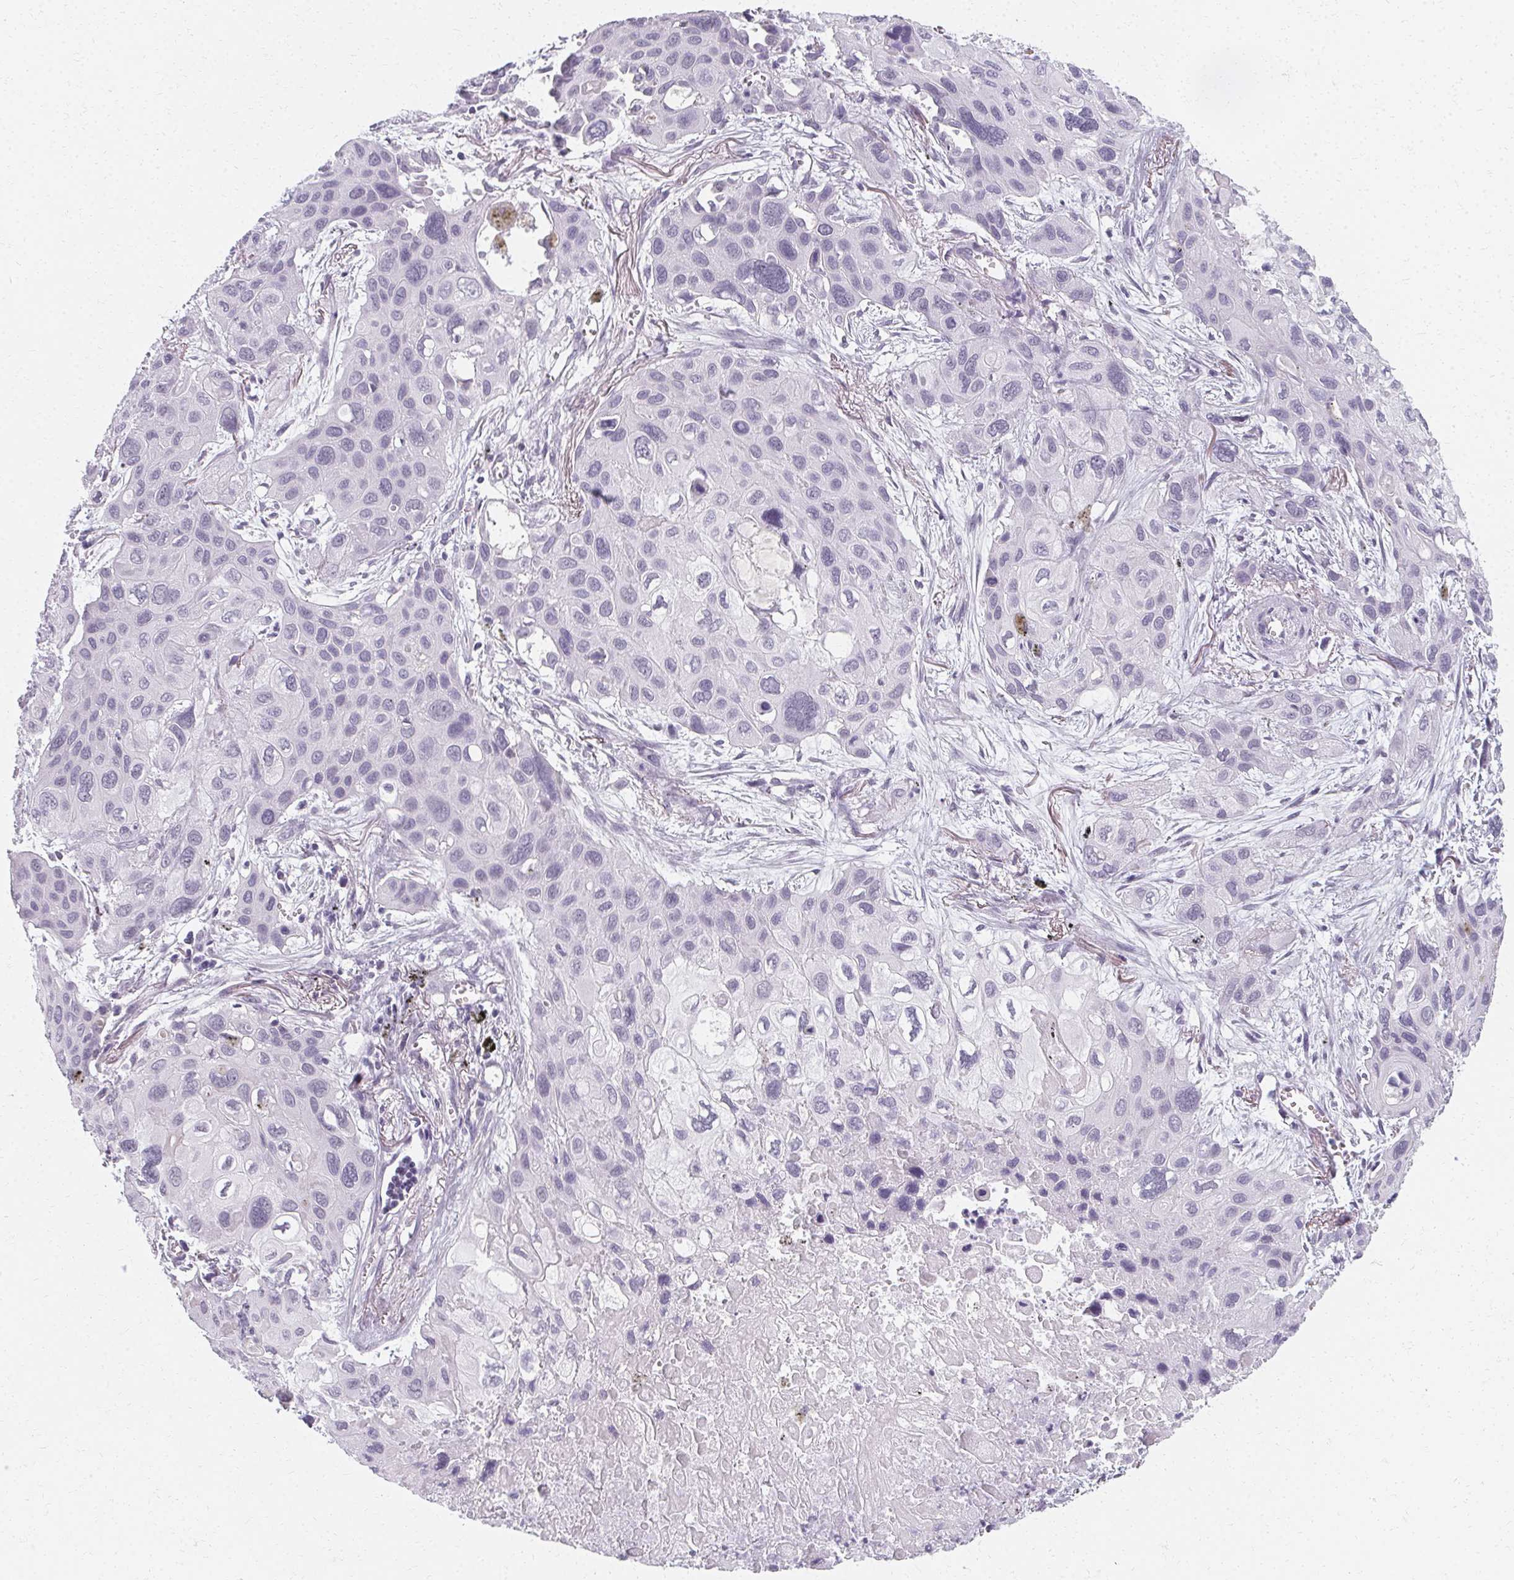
{"staining": {"intensity": "negative", "quantity": "none", "location": "none"}, "tissue": "lung cancer", "cell_type": "Tumor cells", "image_type": "cancer", "snomed": [{"axis": "morphology", "description": "Squamous cell carcinoma, NOS"}, {"axis": "morphology", "description": "Squamous cell carcinoma, metastatic, NOS"}, {"axis": "topography", "description": "Lung"}], "caption": "This is a photomicrograph of immunohistochemistry staining of metastatic squamous cell carcinoma (lung), which shows no expression in tumor cells.", "gene": "SYNPR", "patient": {"sex": "male", "age": 59}}